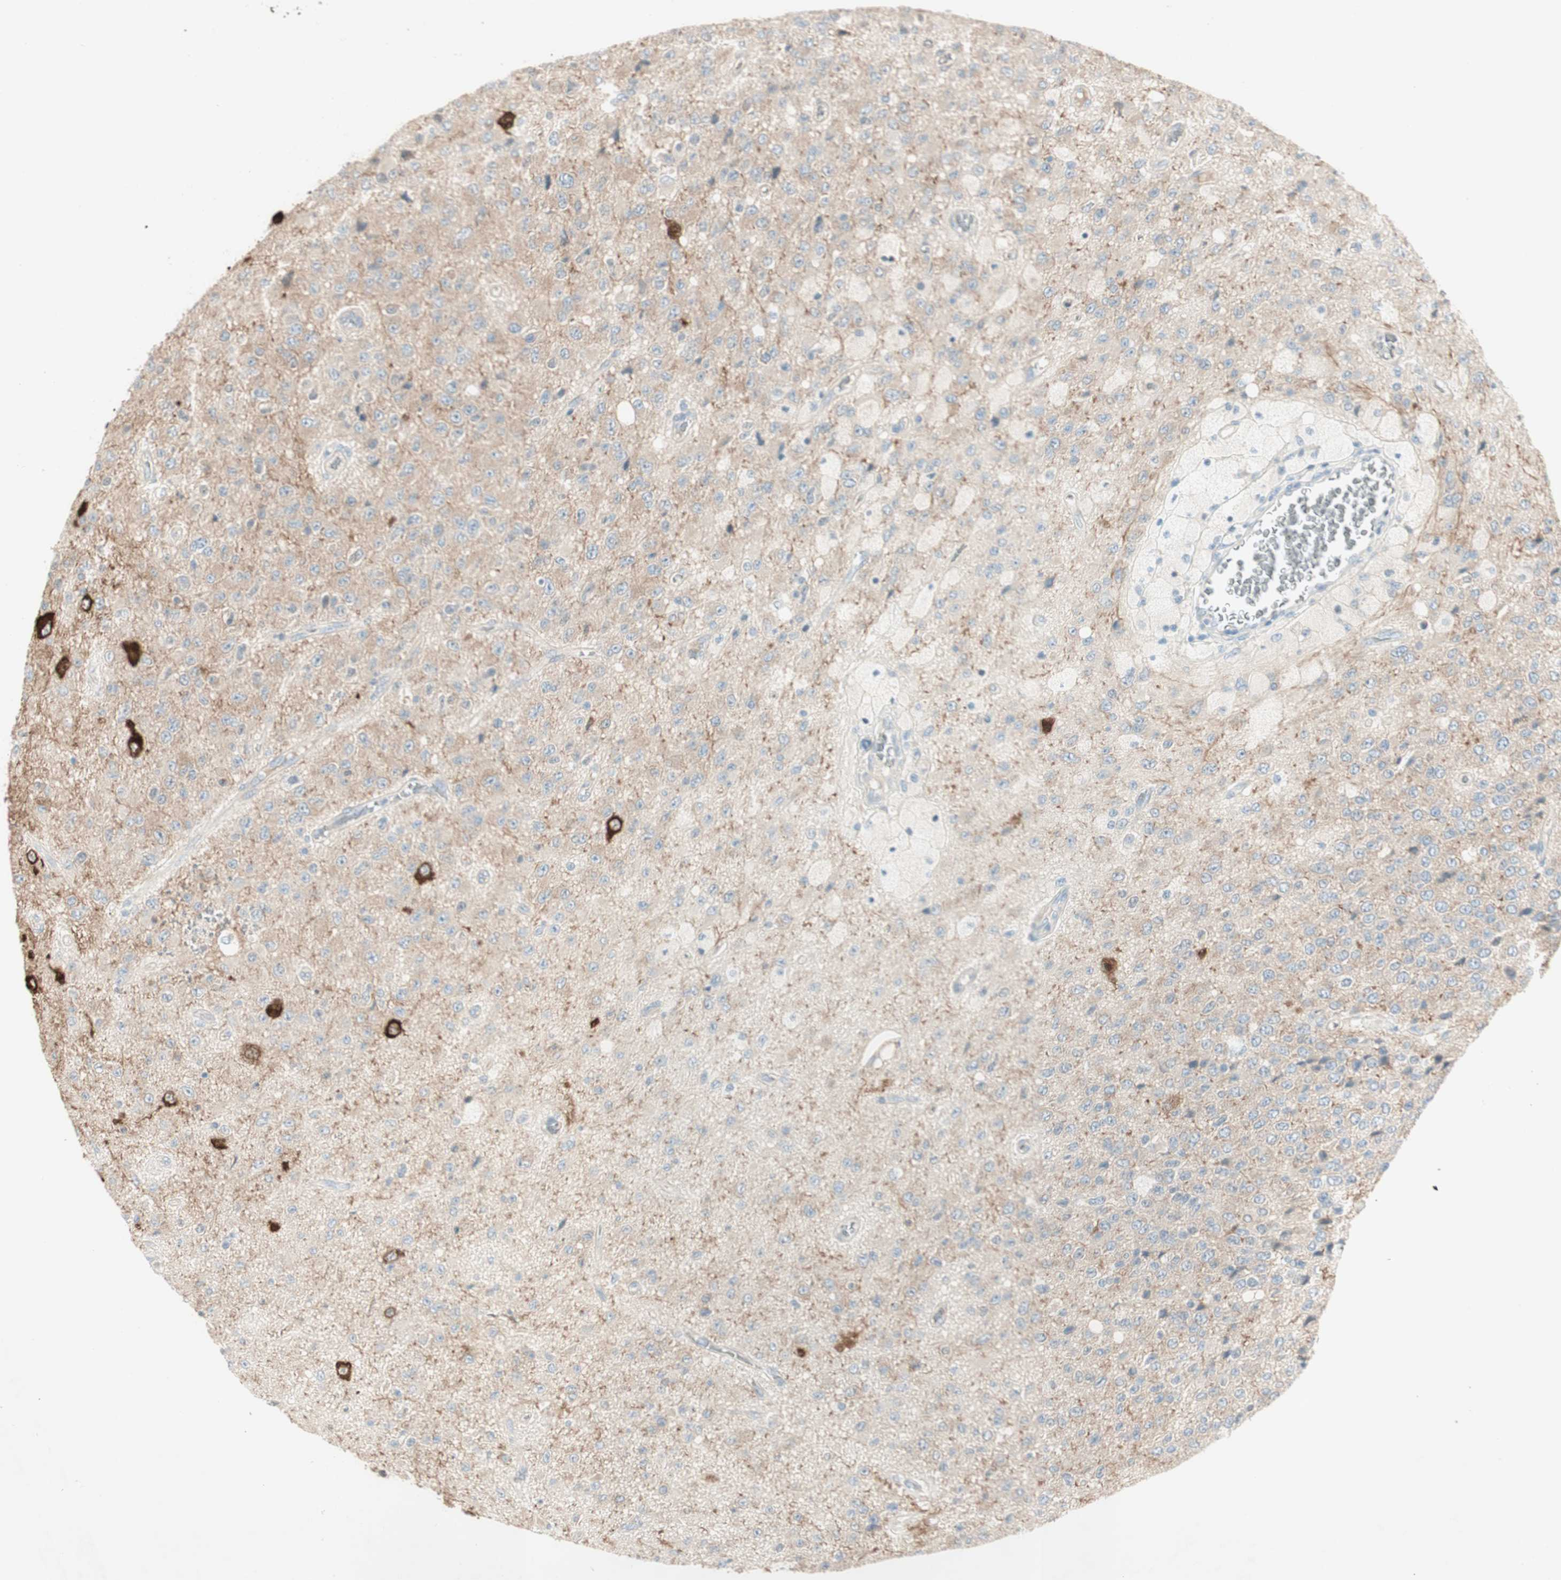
{"staining": {"intensity": "weak", "quantity": "25%-75%", "location": "cytoplasmic/membranous"}, "tissue": "glioma", "cell_type": "Tumor cells", "image_type": "cancer", "snomed": [{"axis": "morphology", "description": "Glioma, malignant, High grade"}, {"axis": "topography", "description": "pancreas cauda"}], "caption": "IHC photomicrograph of neoplastic tissue: human malignant glioma (high-grade) stained using IHC displays low levels of weak protein expression localized specifically in the cytoplasmic/membranous of tumor cells, appearing as a cytoplasmic/membranous brown color.", "gene": "MAPRE3", "patient": {"sex": "male", "age": 60}}